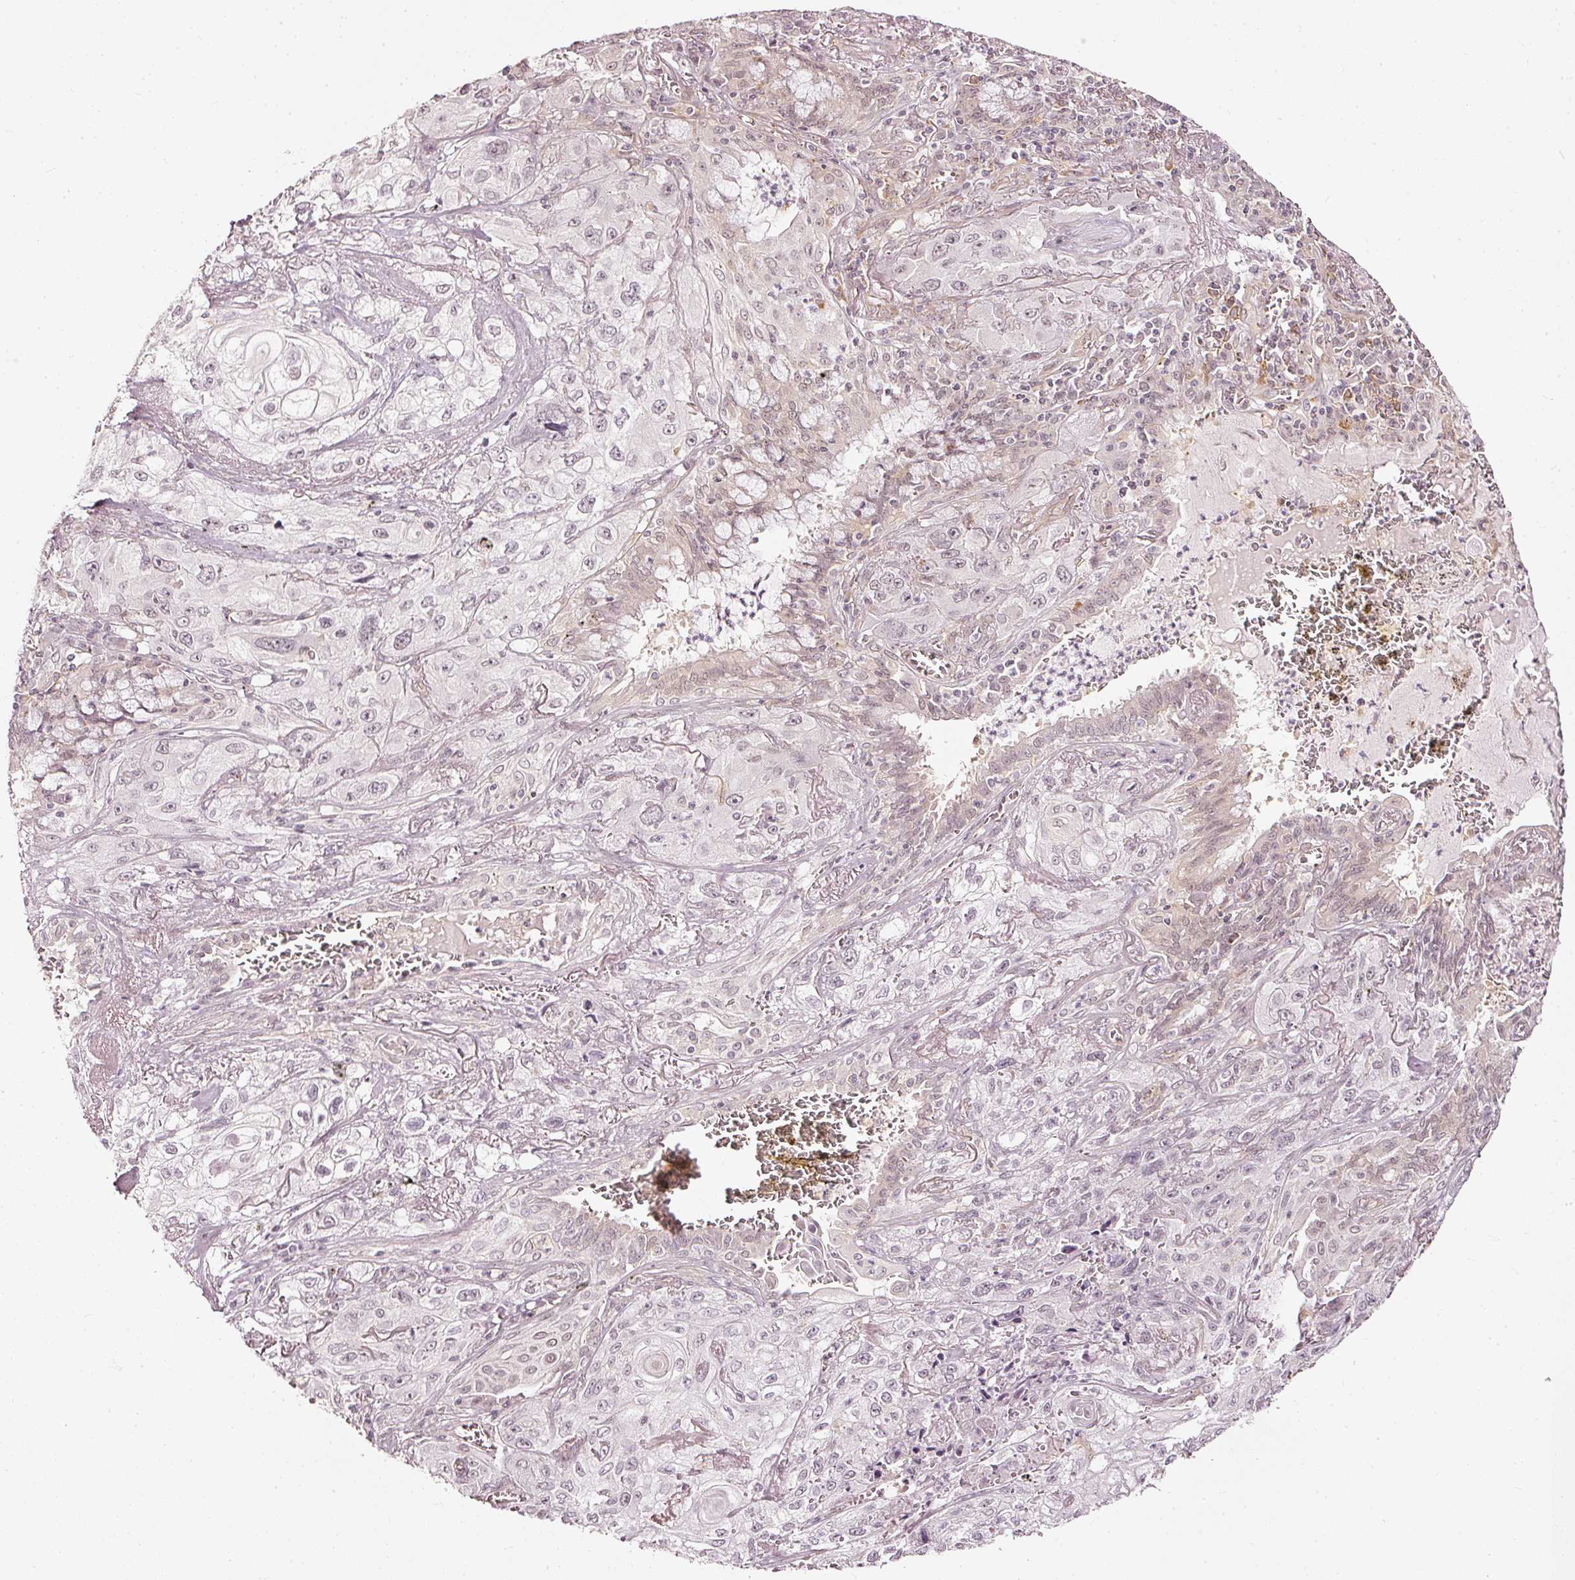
{"staining": {"intensity": "negative", "quantity": "none", "location": "none"}, "tissue": "lung cancer", "cell_type": "Tumor cells", "image_type": "cancer", "snomed": [{"axis": "morphology", "description": "Squamous cell carcinoma, NOS"}, {"axis": "topography", "description": "Lung"}], "caption": "Immunohistochemistry (IHC) photomicrograph of human lung cancer (squamous cell carcinoma) stained for a protein (brown), which demonstrates no positivity in tumor cells. (DAB (3,3'-diaminobenzidine) immunohistochemistry (IHC) visualized using brightfield microscopy, high magnification).", "gene": "DRD2", "patient": {"sex": "female", "age": 69}}